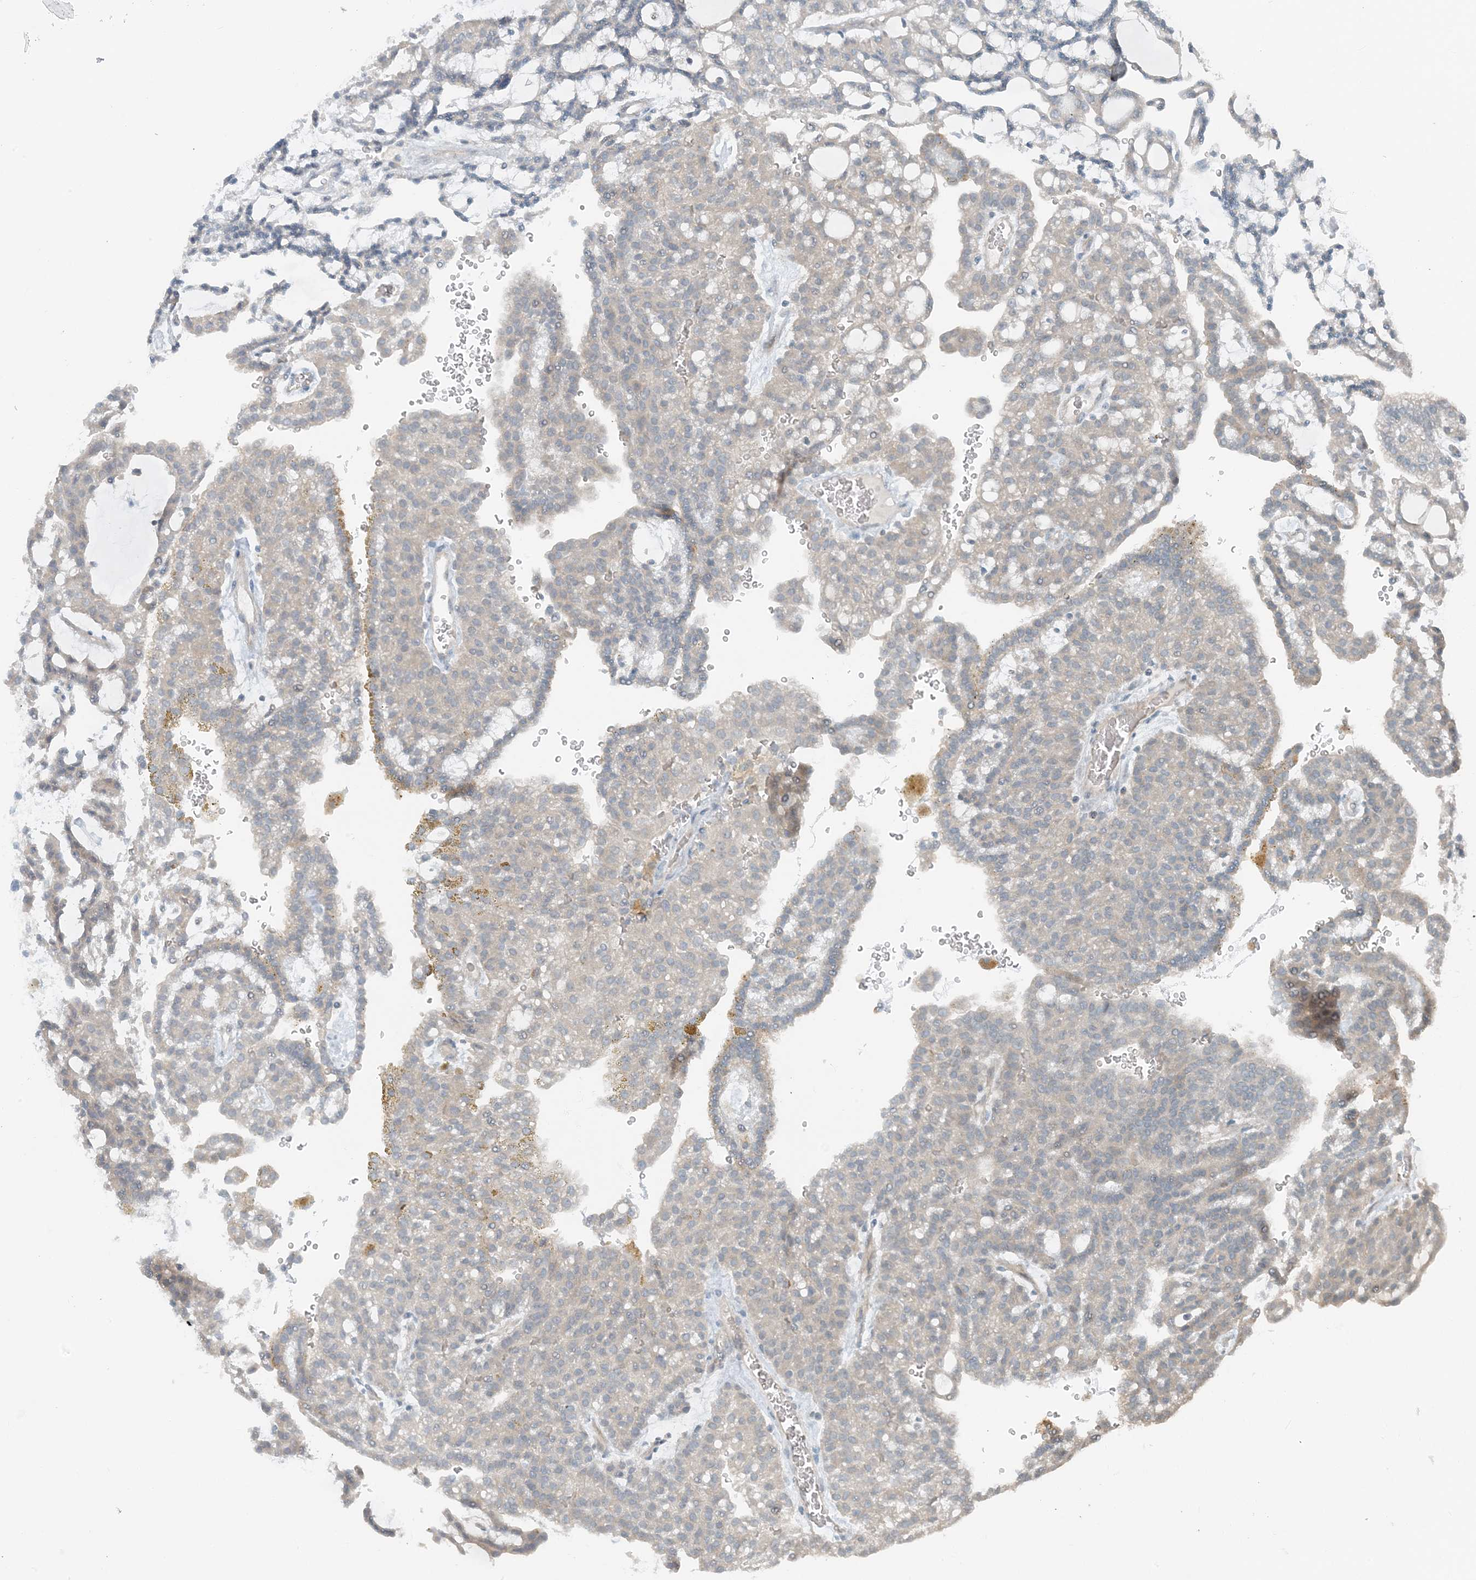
{"staining": {"intensity": "negative", "quantity": "none", "location": "none"}, "tissue": "renal cancer", "cell_type": "Tumor cells", "image_type": "cancer", "snomed": [{"axis": "morphology", "description": "Adenocarcinoma, NOS"}, {"axis": "topography", "description": "Kidney"}], "caption": "High power microscopy histopathology image of an immunohistochemistry micrograph of adenocarcinoma (renal), revealing no significant staining in tumor cells. (IHC, brightfield microscopy, high magnification).", "gene": "MITD1", "patient": {"sex": "male", "age": 63}}